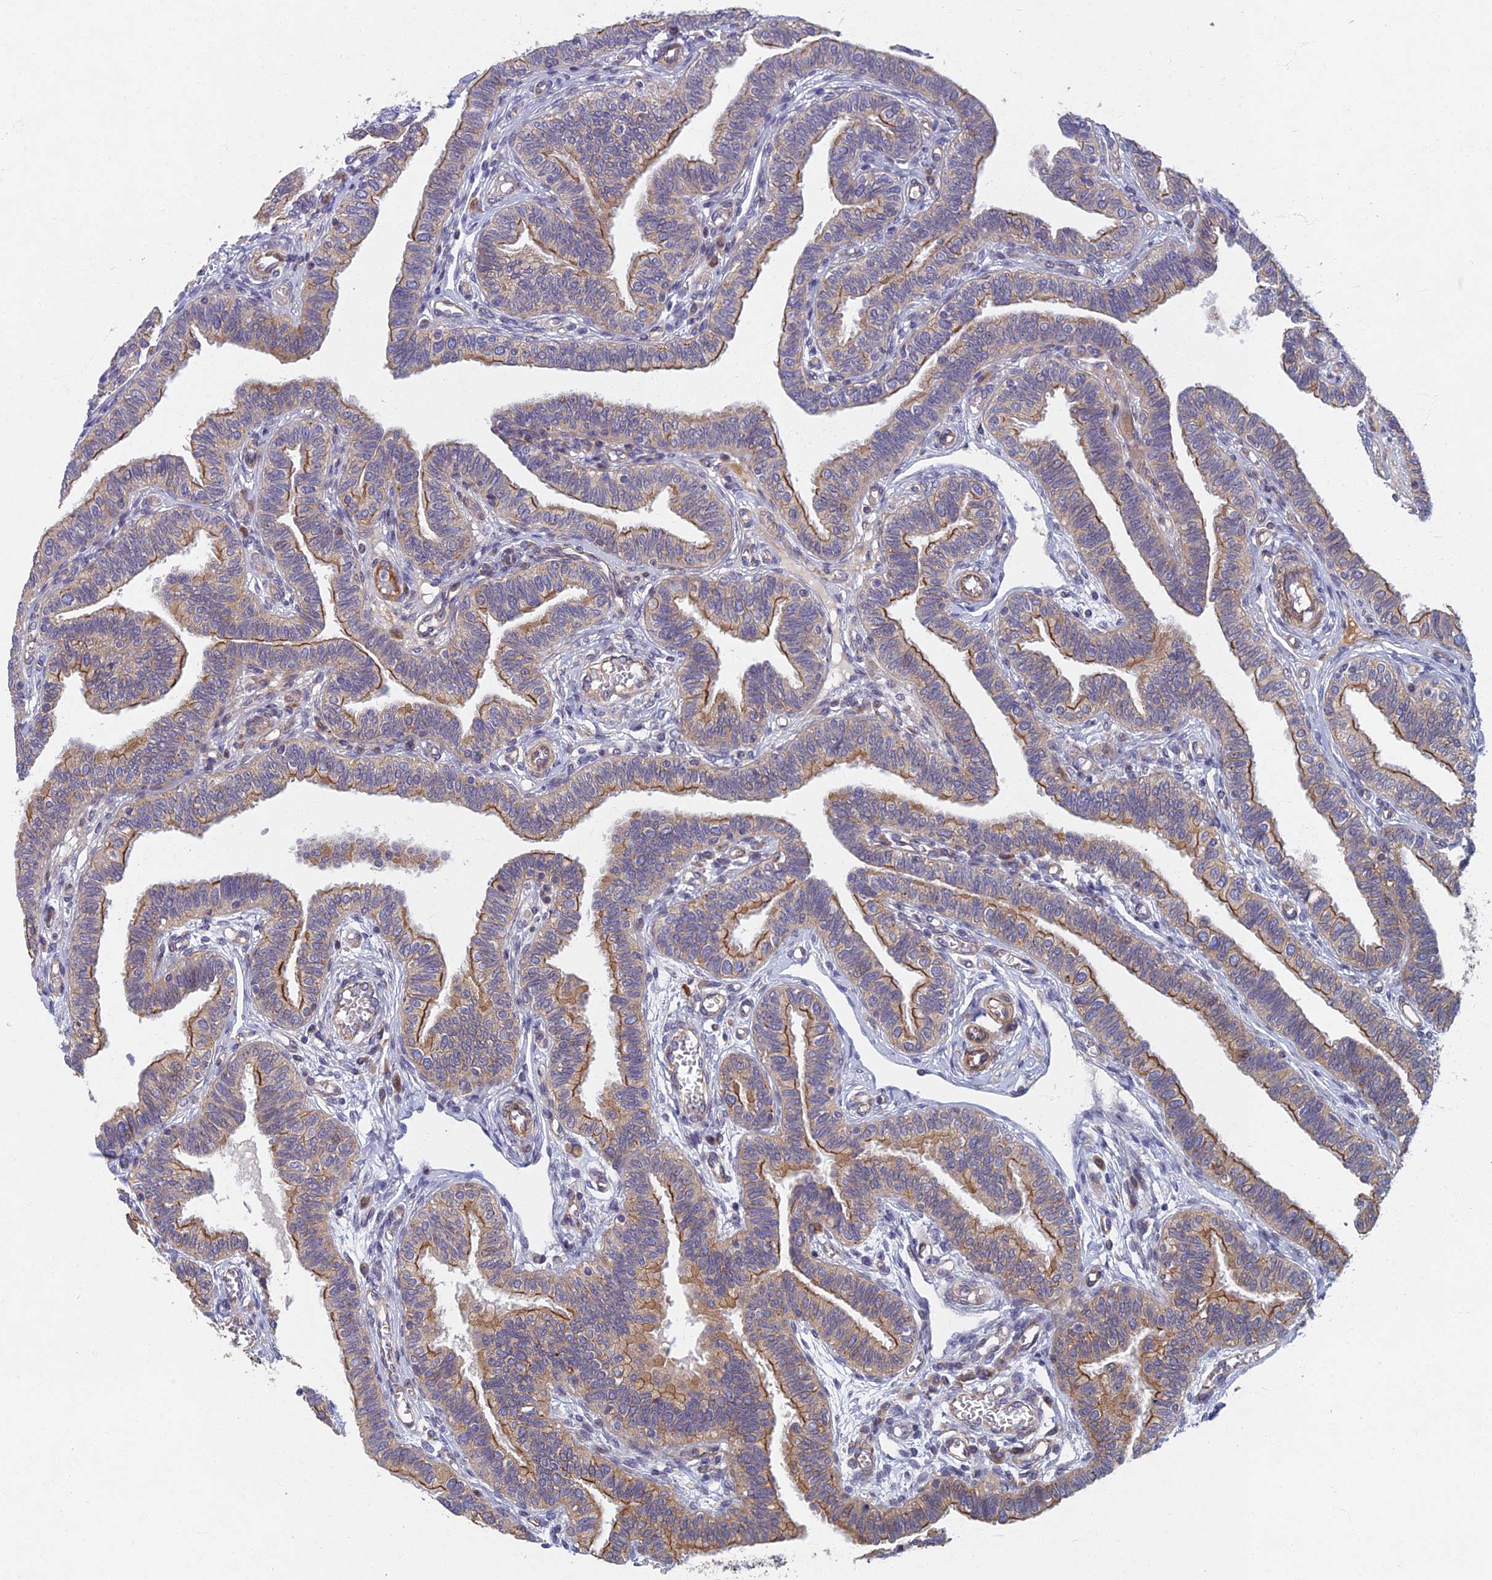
{"staining": {"intensity": "moderate", "quantity": ">75%", "location": "cytoplasmic/membranous"}, "tissue": "fallopian tube", "cell_type": "Glandular cells", "image_type": "normal", "snomed": [{"axis": "morphology", "description": "Normal tissue, NOS"}, {"axis": "topography", "description": "Fallopian tube"}], "caption": "Immunohistochemistry (IHC) of normal human fallopian tube reveals medium levels of moderate cytoplasmic/membranous staining in about >75% of glandular cells.", "gene": "RHBDL2", "patient": {"sex": "female", "age": 39}}